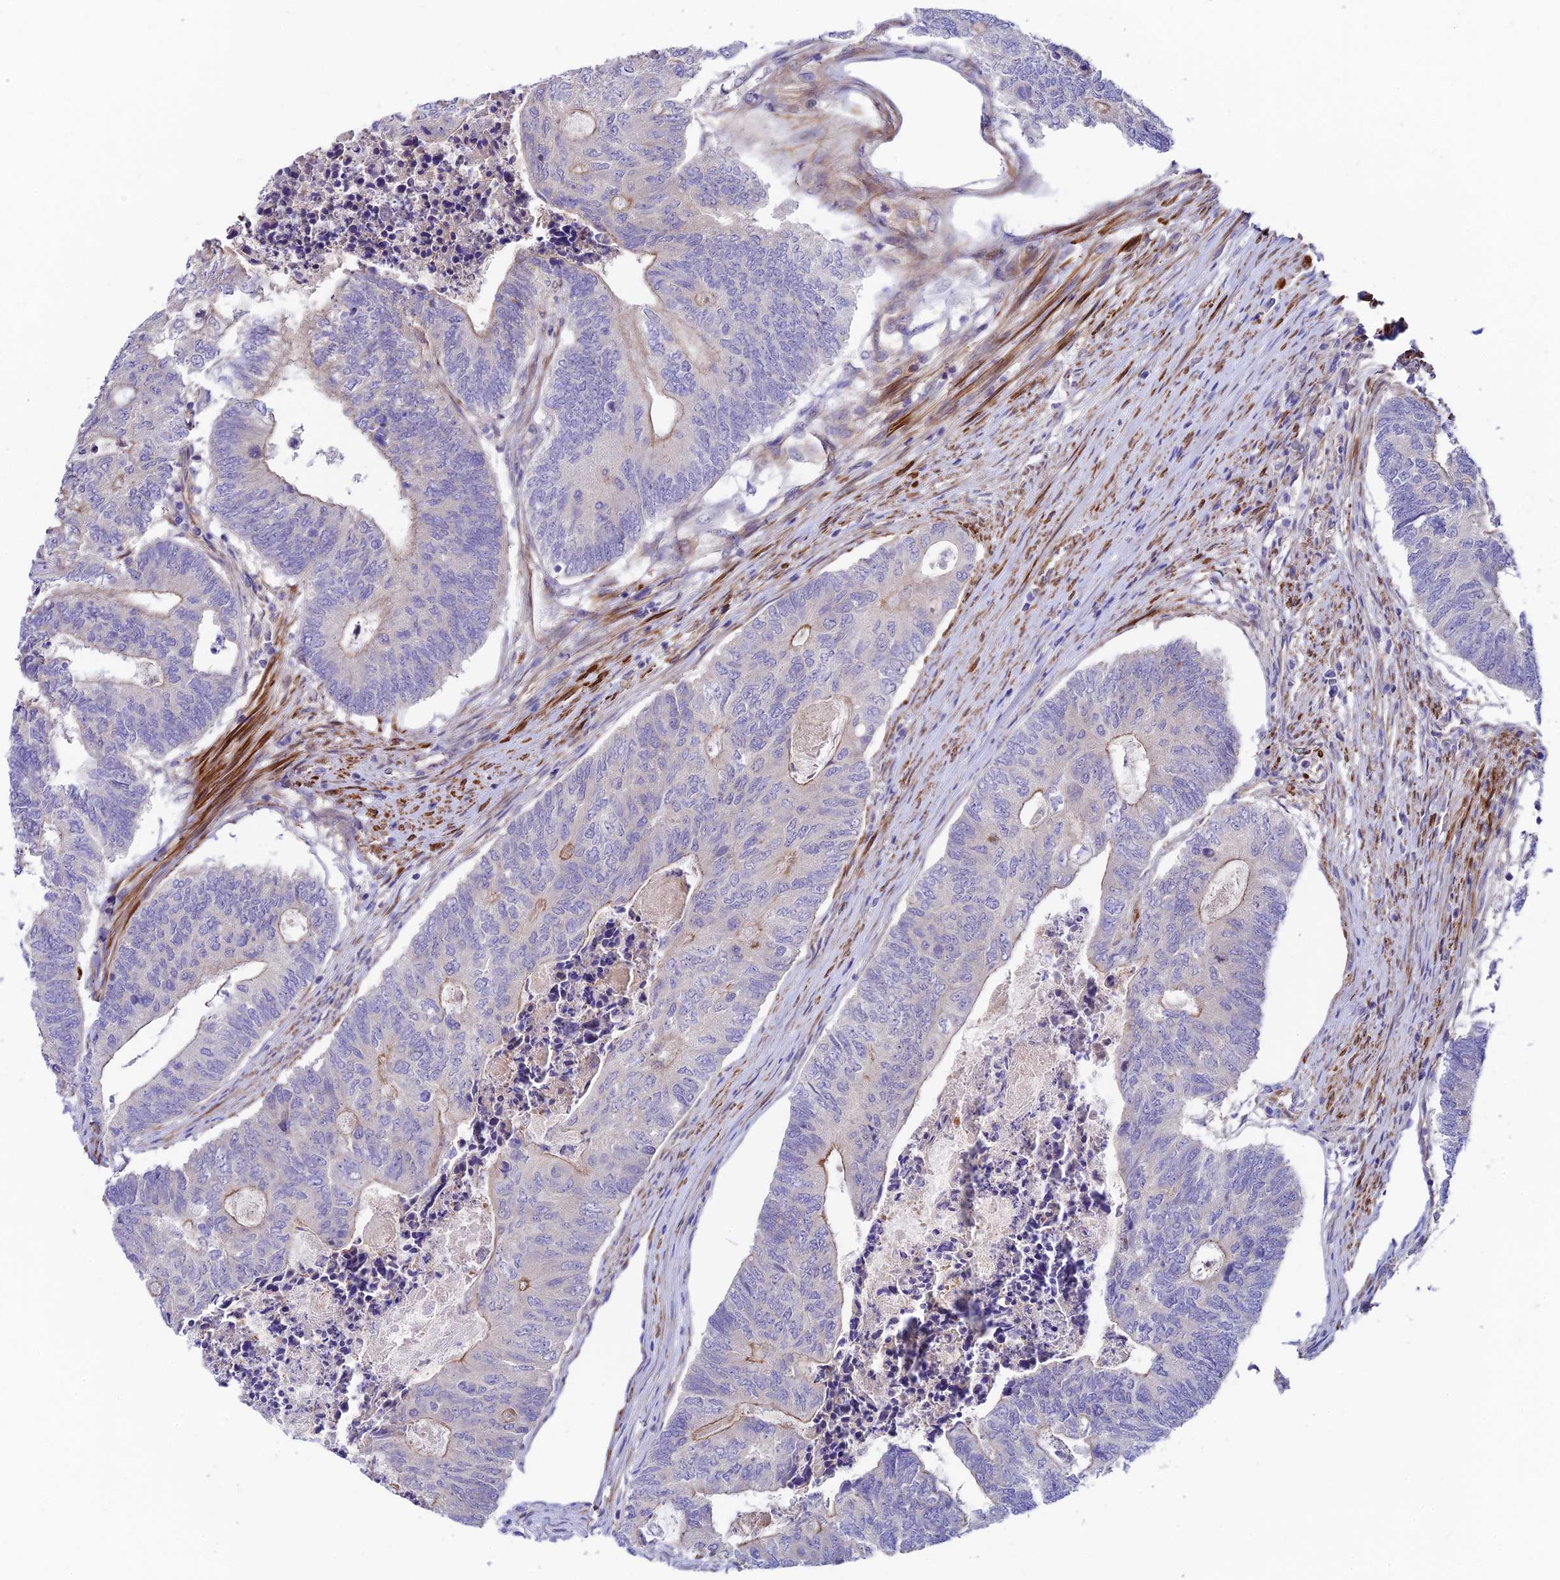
{"staining": {"intensity": "weak", "quantity": "<25%", "location": "cytoplasmic/membranous"}, "tissue": "colorectal cancer", "cell_type": "Tumor cells", "image_type": "cancer", "snomed": [{"axis": "morphology", "description": "Adenocarcinoma, NOS"}, {"axis": "topography", "description": "Colon"}], "caption": "Colorectal adenocarcinoma was stained to show a protein in brown. There is no significant expression in tumor cells.", "gene": "ANKRD50", "patient": {"sex": "female", "age": 67}}